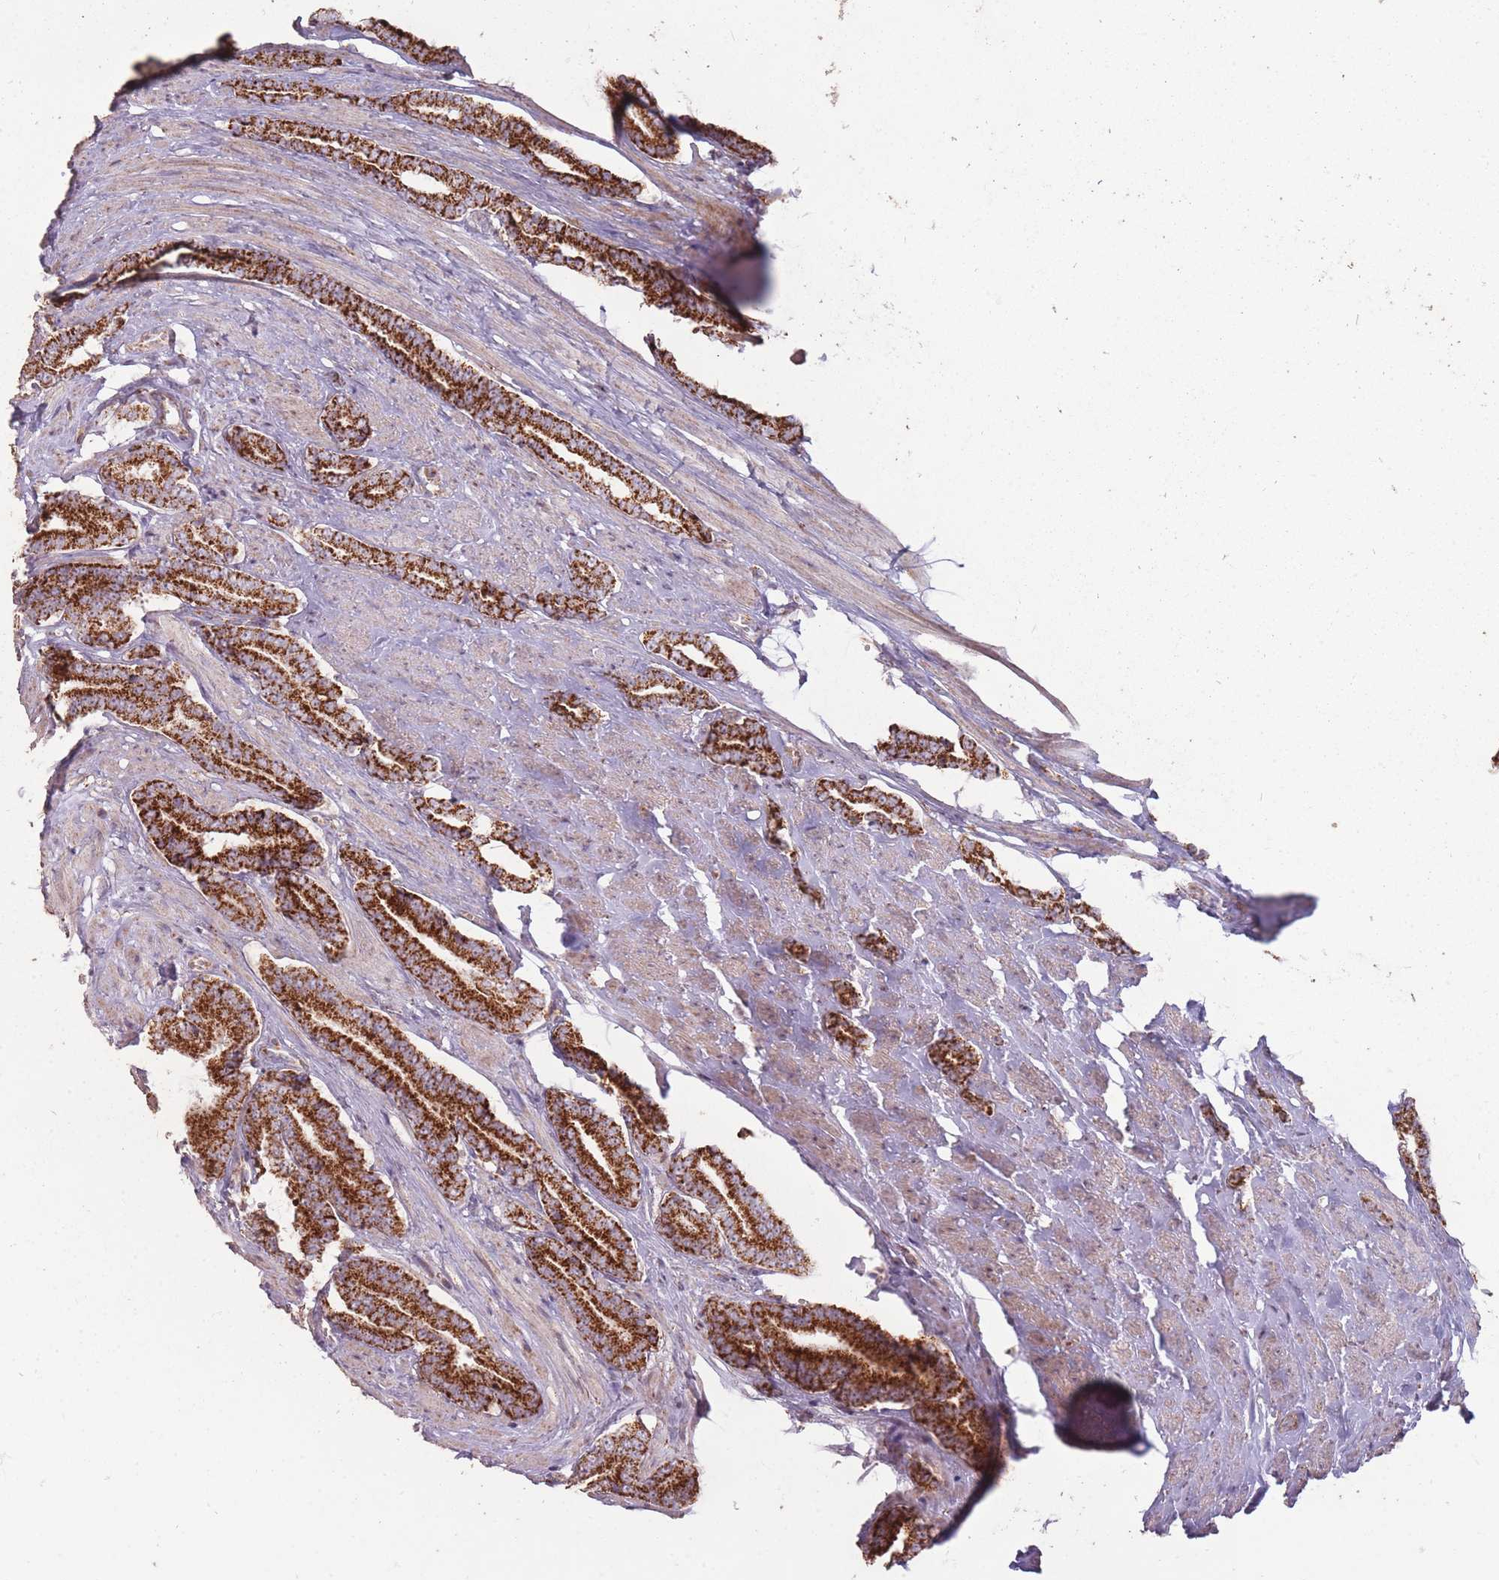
{"staining": {"intensity": "strong", "quantity": ">75%", "location": "cytoplasmic/membranous"}, "tissue": "prostate cancer", "cell_type": "Tumor cells", "image_type": "cancer", "snomed": [{"axis": "morphology", "description": "Adenocarcinoma, NOS"}, {"axis": "topography", "description": "Prostate and seminal vesicle, NOS"}], "caption": "Prostate cancer was stained to show a protein in brown. There is high levels of strong cytoplasmic/membranous positivity in about >75% of tumor cells. (DAB IHC, brown staining for protein, blue staining for nuclei).", "gene": "CNOT8", "patient": {"sex": "male", "age": 76}}